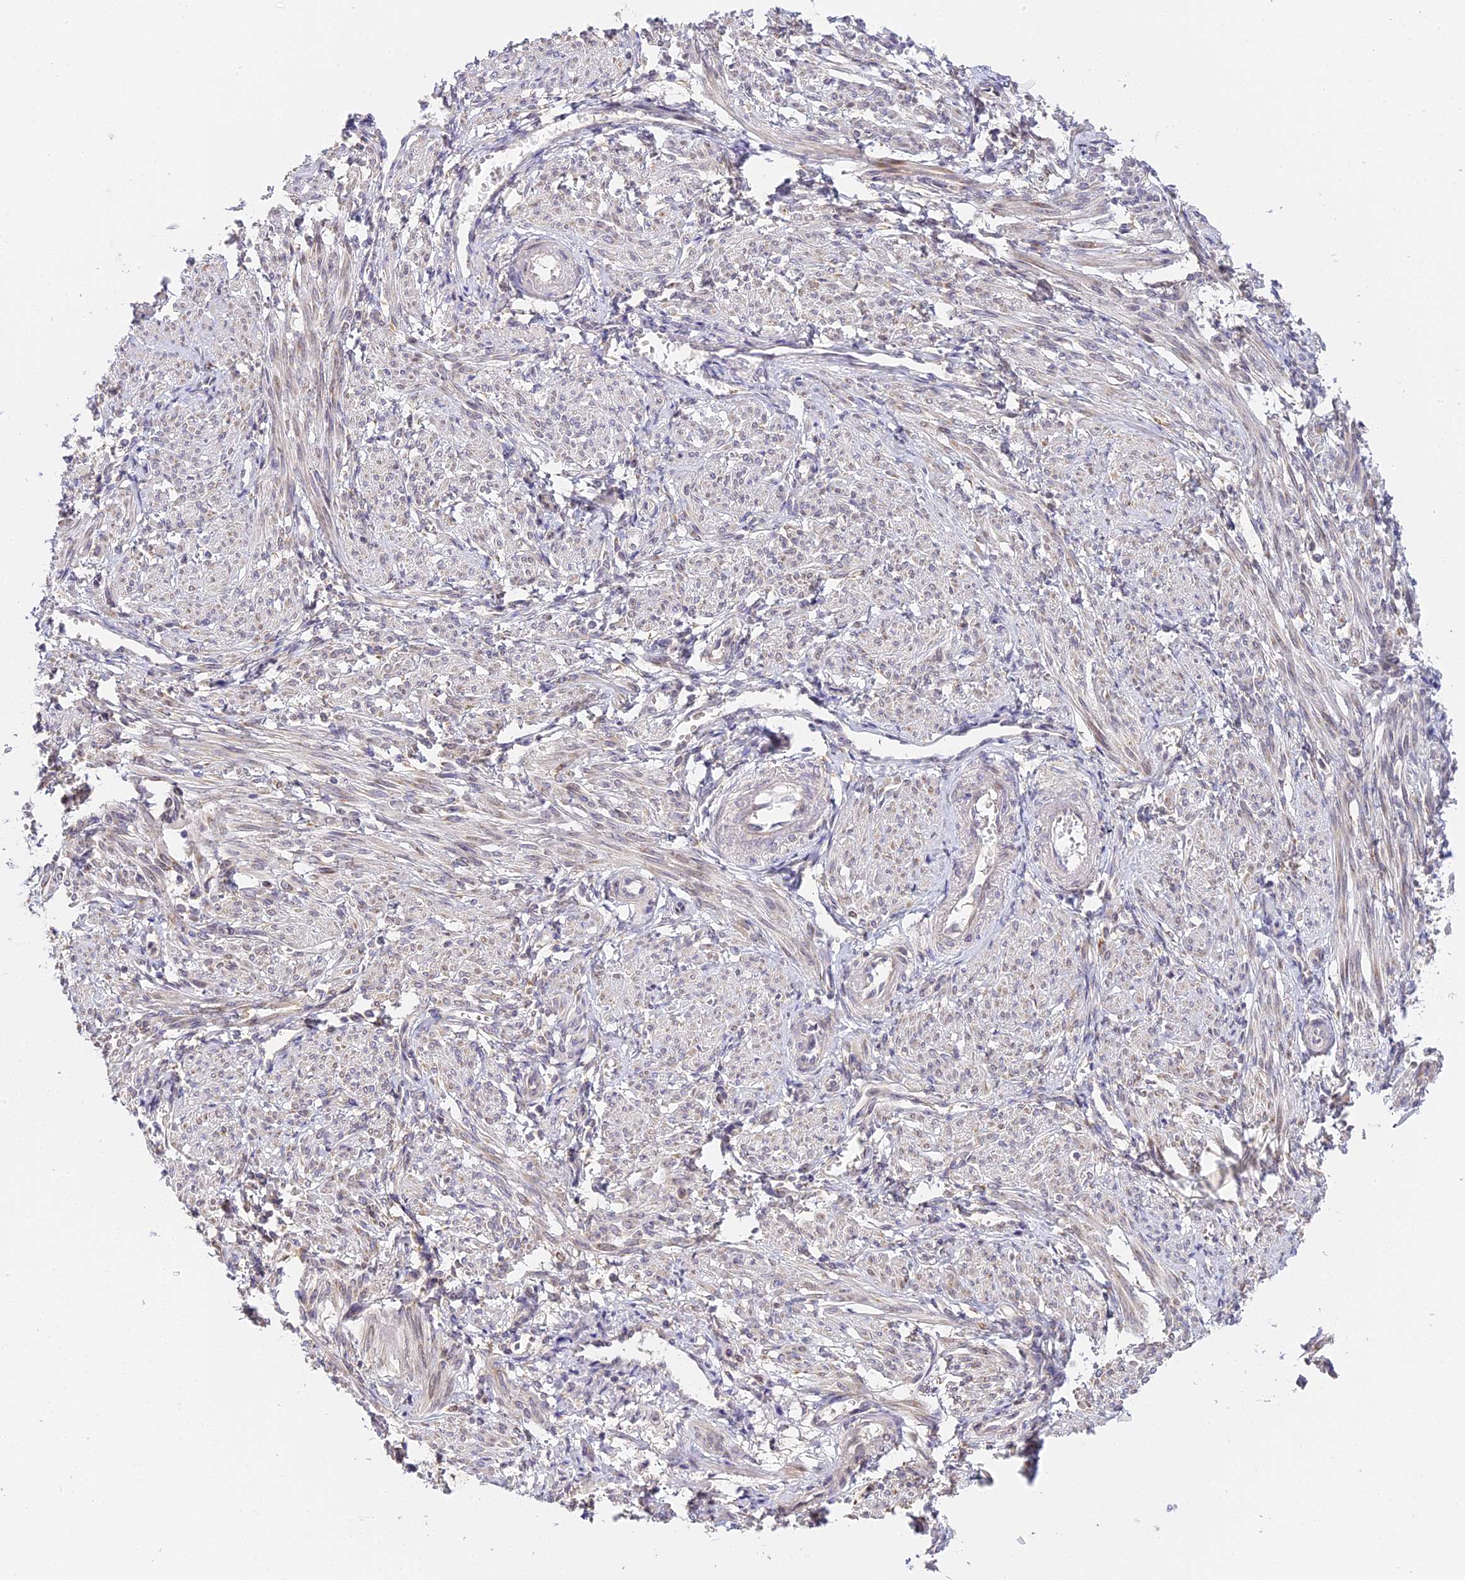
{"staining": {"intensity": "weak", "quantity": "25%-75%", "location": "cytoplasmic/membranous,nuclear"}, "tissue": "smooth muscle", "cell_type": "Smooth muscle cells", "image_type": "normal", "snomed": [{"axis": "morphology", "description": "Normal tissue, NOS"}, {"axis": "topography", "description": "Smooth muscle"}], "caption": "Benign smooth muscle displays weak cytoplasmic/membranous,nuclear staining in about 25%-75% of smooth muscle cells.", "gene": "IMPACT", "patient": {"sex": "female", "age": 39}}